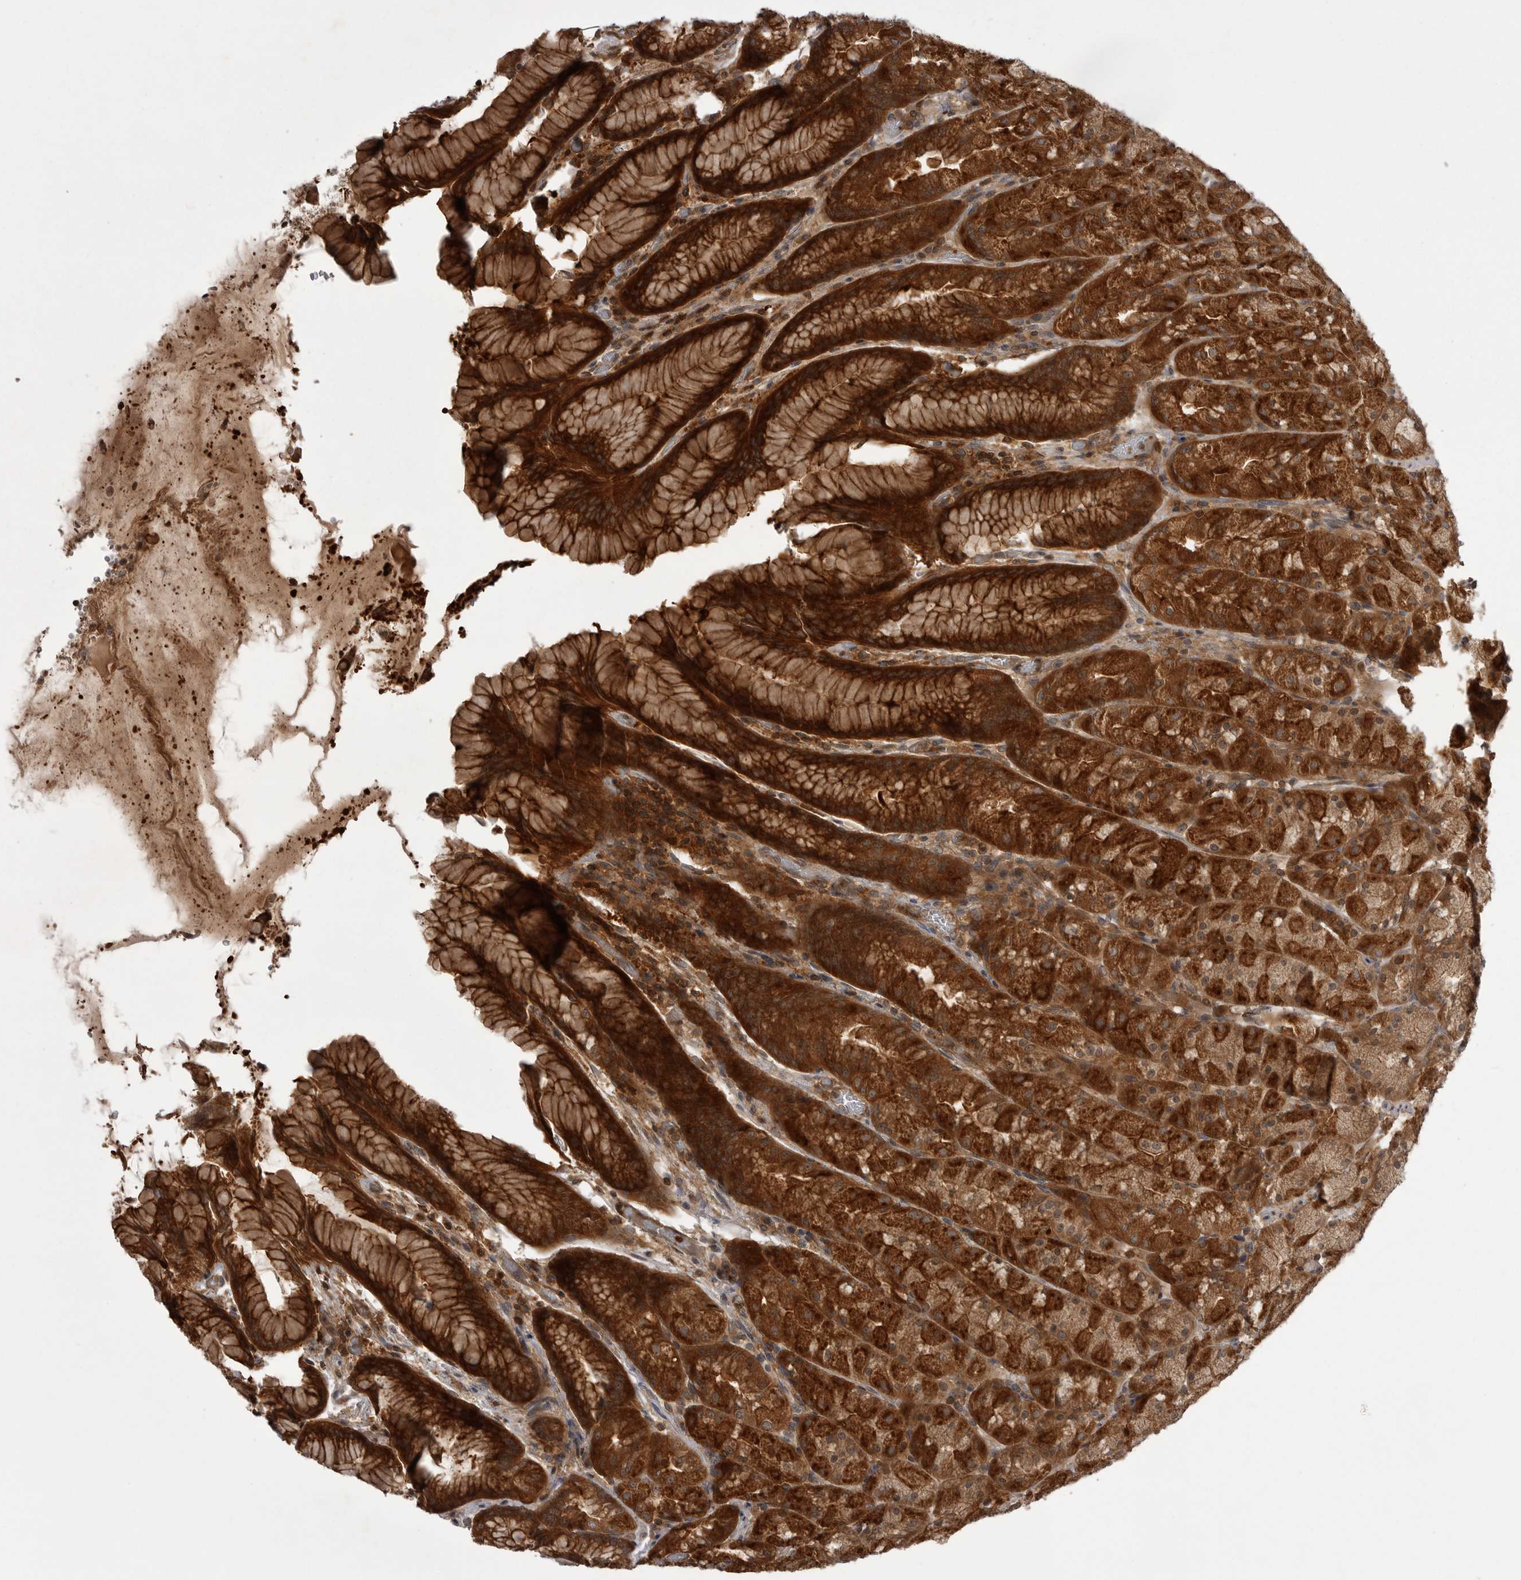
{"staining": {"intensity": "strong", "quantity": ">75%", "location": "cytoplasmic/membranous"}, "tissue": "stomach", "cell_type": "Glandular cells", "image_type": "normal", "snomed": [{"axis": "morphology", "description": "Normal tissue, NOS"}, {"axis": "topography", "description": "Stomach, upper"}, {"axis": "topography", "description": "Stomach"}], "caption": "This is an image of immunohistochemistry (IHC) staining of unremarkable stomach, which shows strong expression in the cytoplasmic/membranous of glandular cells.", "gene": "STK24", "patient": {"sex": "male", "age": 48}}